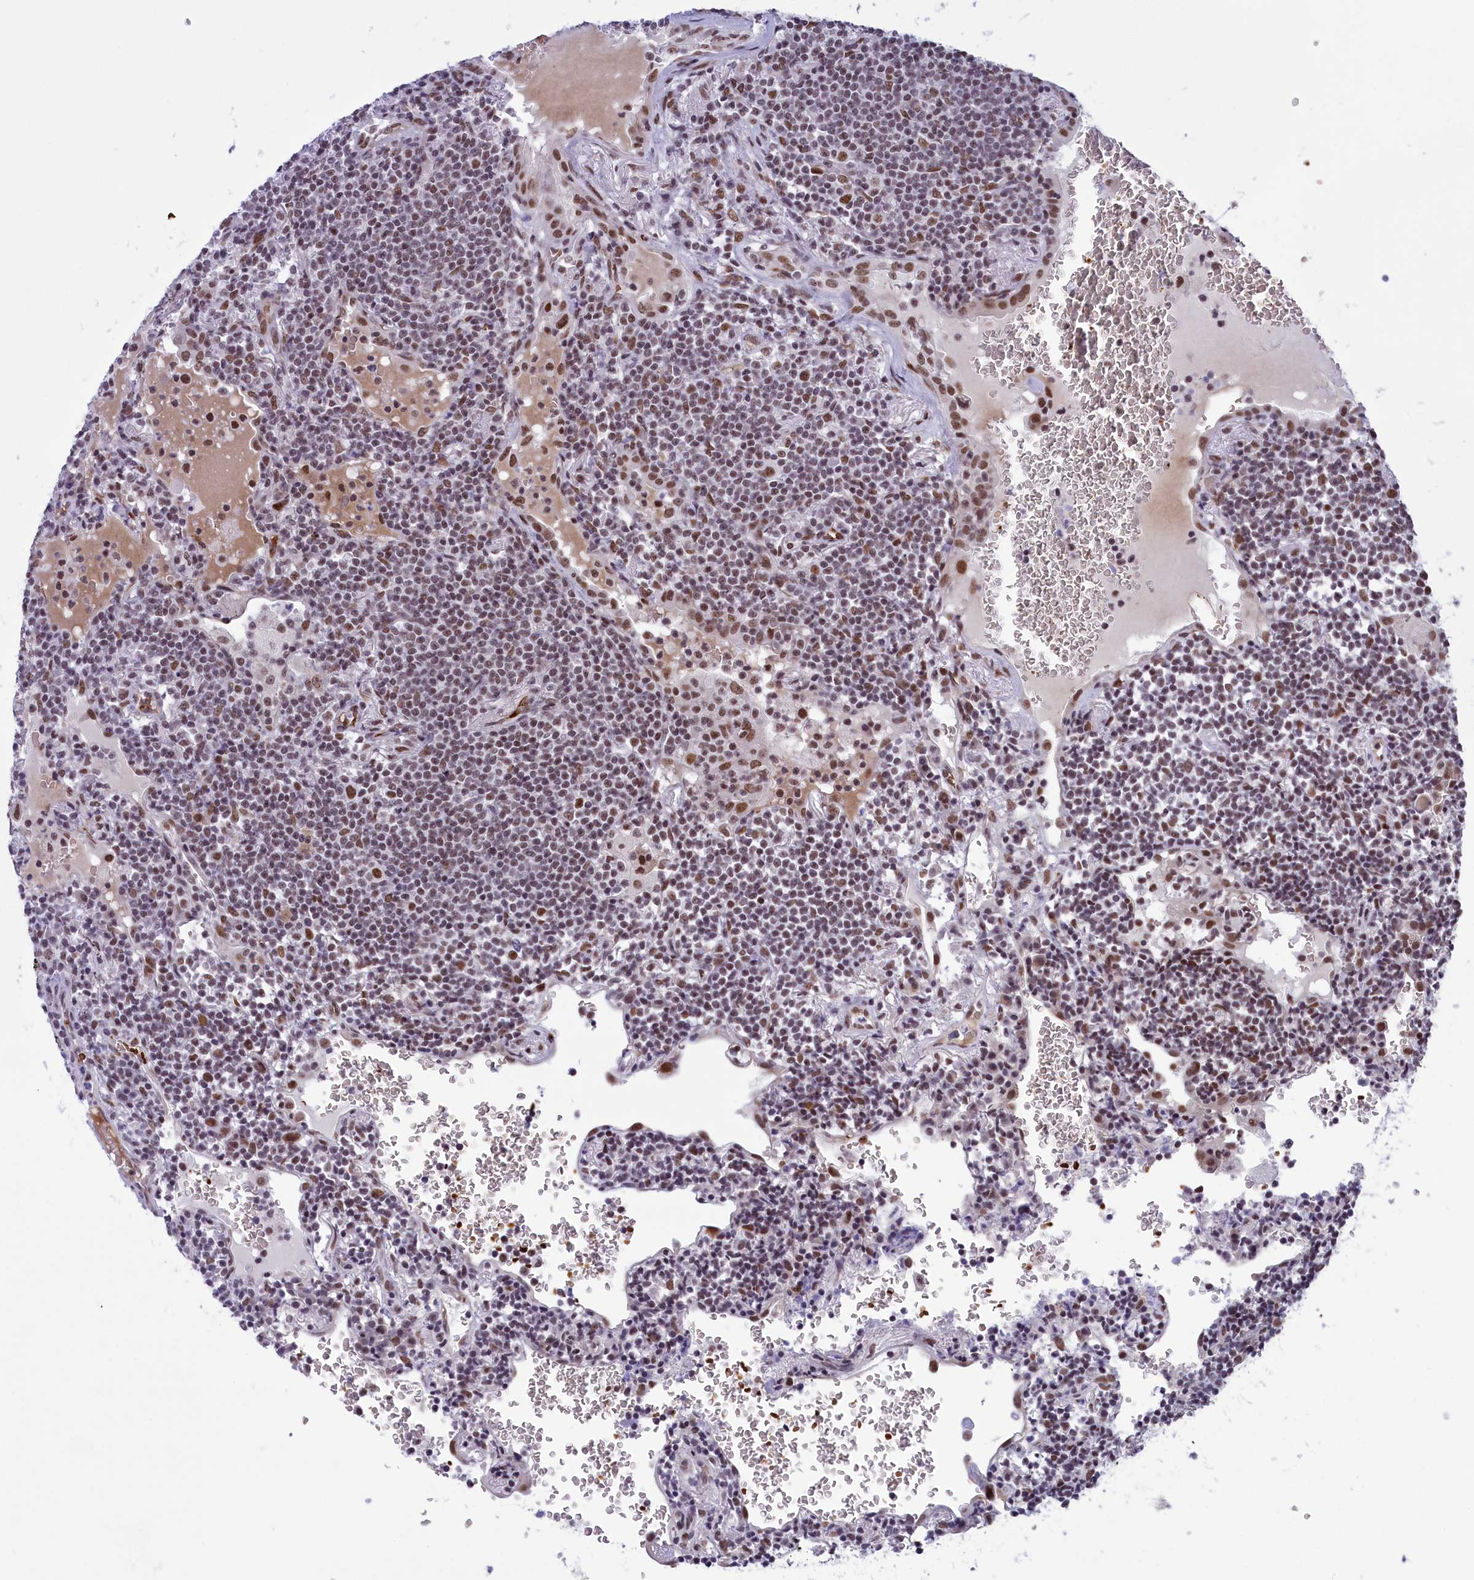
{"staining": {"intensity": "moderate", "quantity": "<25%", "location": "nuclear"}, "tissue": "lymphoma", "cell_type": "Tumor cells", "image_type": "cancer", "snomed": [{"axis": "morphology", "description": "Malignant lymphoma, non-Hodgkin's type, Low grade"}, {"axis": "topography", "description": "Lung"}], "caption": "Low-grade malignant lymphoma, non-Hodgkin's type stained with DAB (3,3'-diaminobenzidine) IHC shows low levels of moderate nuclear expression in approximately <25% of tumor cells.", "gene": "MPHOSPH8", "patient": {"sex": "female", "age": 71}}